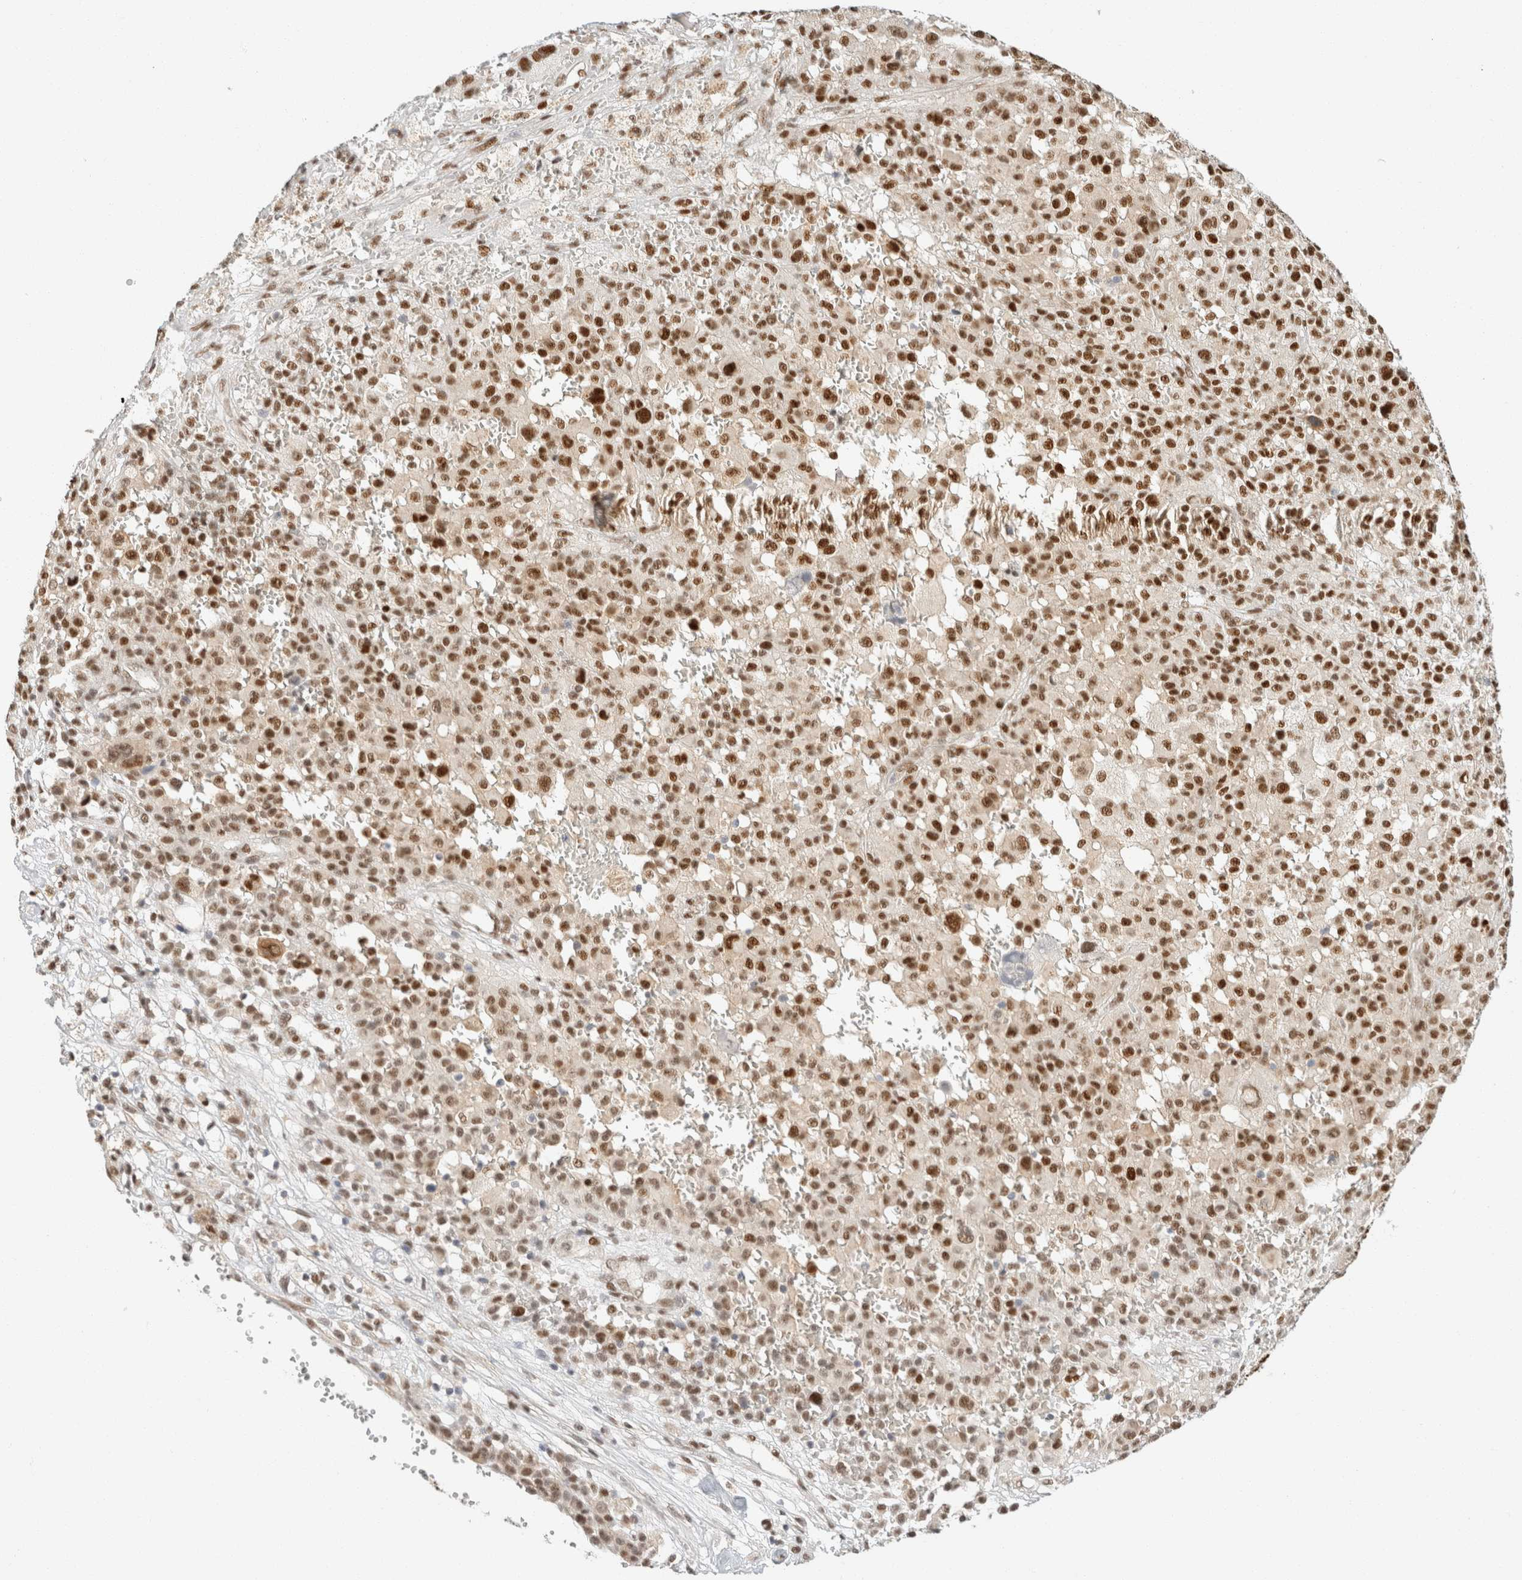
{"staining": {"intensity": "moderate", "quantity": ">75%", "location": "nuclear"}, "tissue": "melanoma", "cell_type": "Tumor cells", "image_type": "cancer", "snomed": [{"axis": "morphology", "description": "Malignant melanoma, Metastatic site"}, {"axis": "topography", "description": "Skin"}], "caption": "Melanoma stained for a protein demonstrates moderate nuclear positivity in tumor cells.", "gene": "ZNF768", "patient": {"sex": "female", "age": 74}}